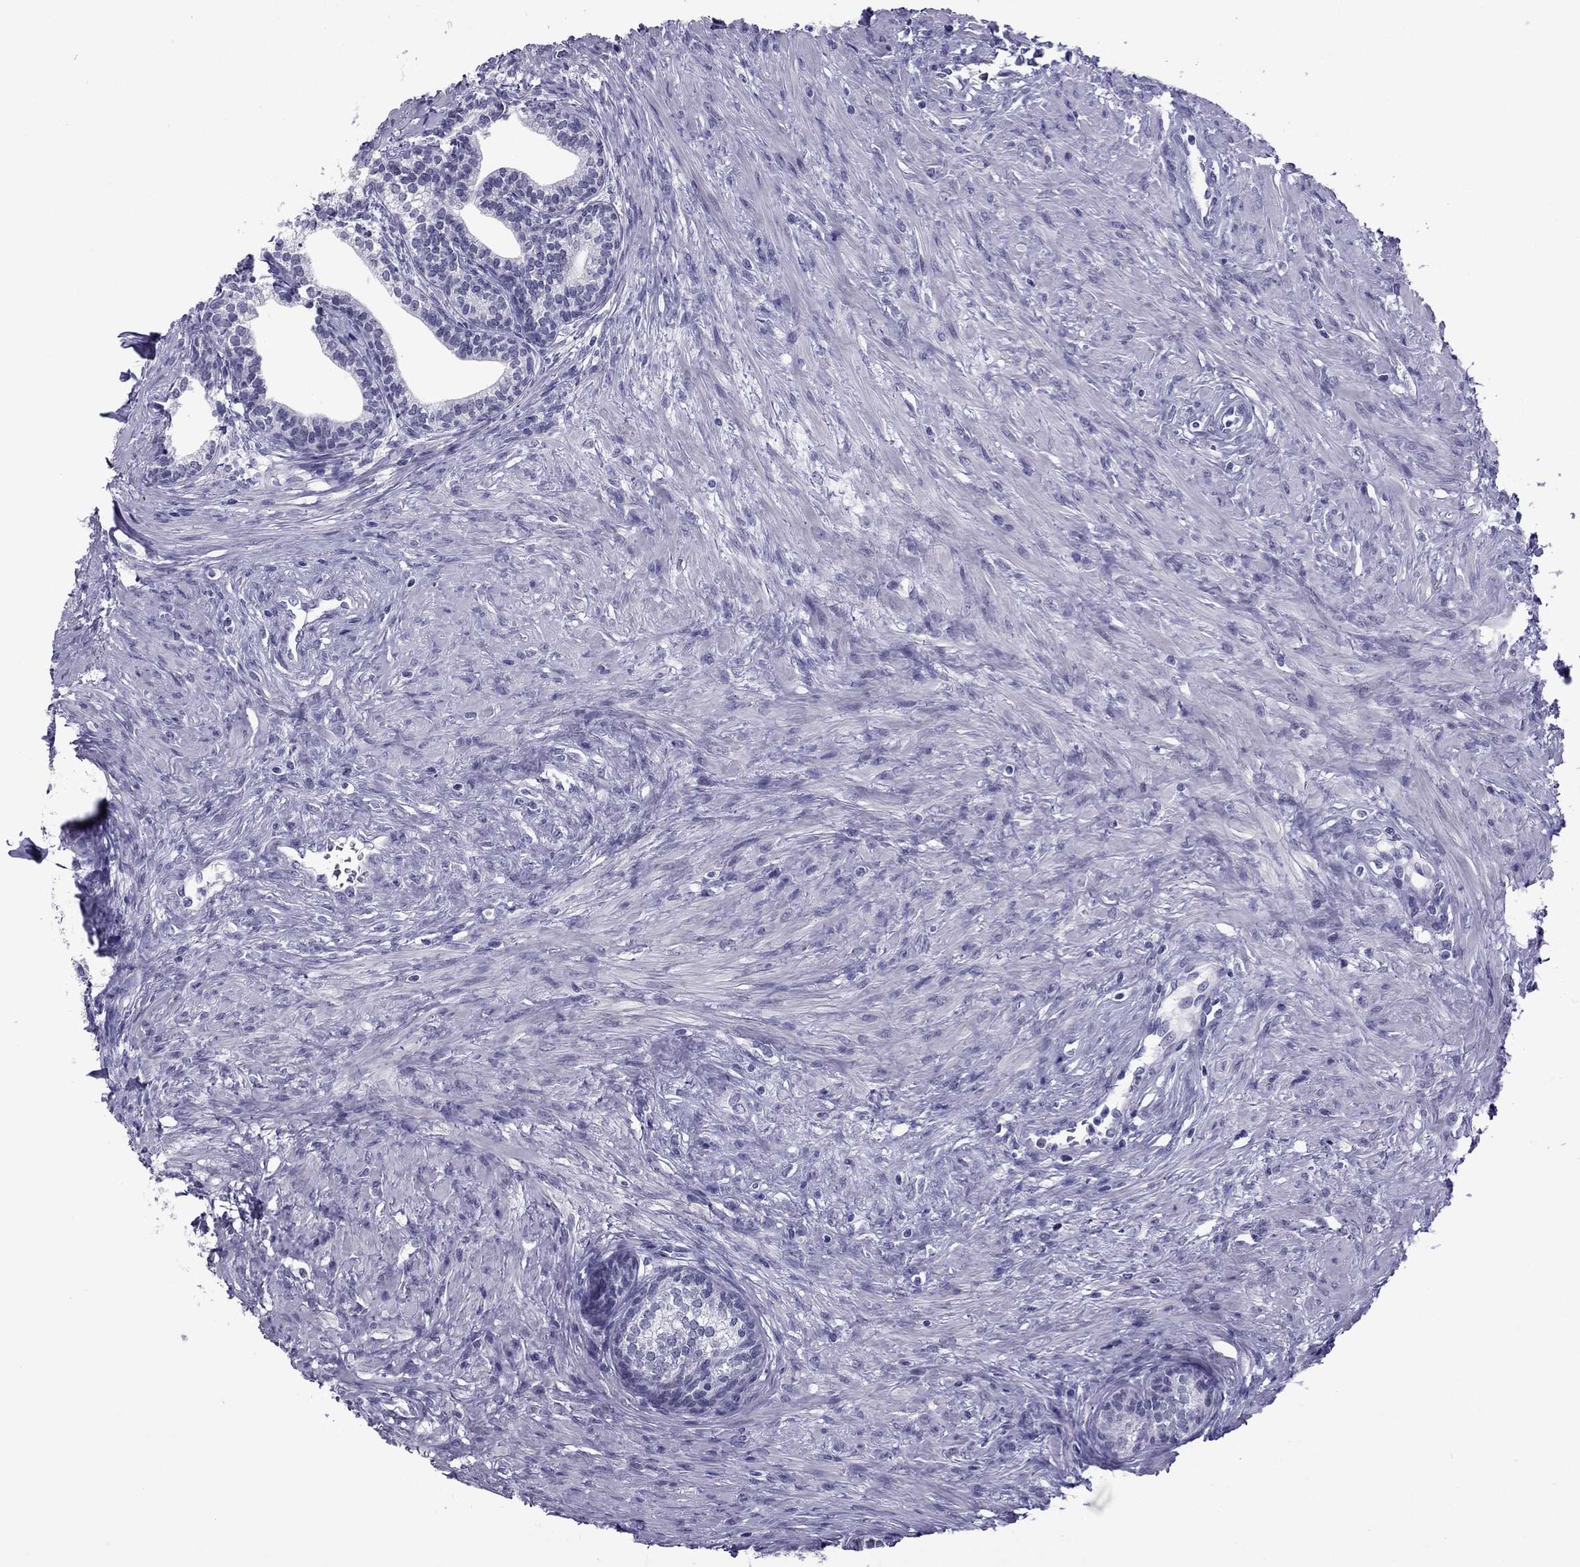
{"staining": {"intensity": "negative", "quantity": "none", "location": "none"}, "tissue": "prostate", "cell_type": "Glandular cells", "image_type": "normal", "snomed": [{"axis": "morphology", "description": "Normal tissue, NOS"}, {"axis": "topography", "description": "Prostate"}], "caption": "Immunohistochemistry image of unremarkable prostate: prostate stained with DAB demonstrates no significant protein positivity in glandular cells.", "gene": "MYLK3", "patient": {"sex": "male", "age": 65}}